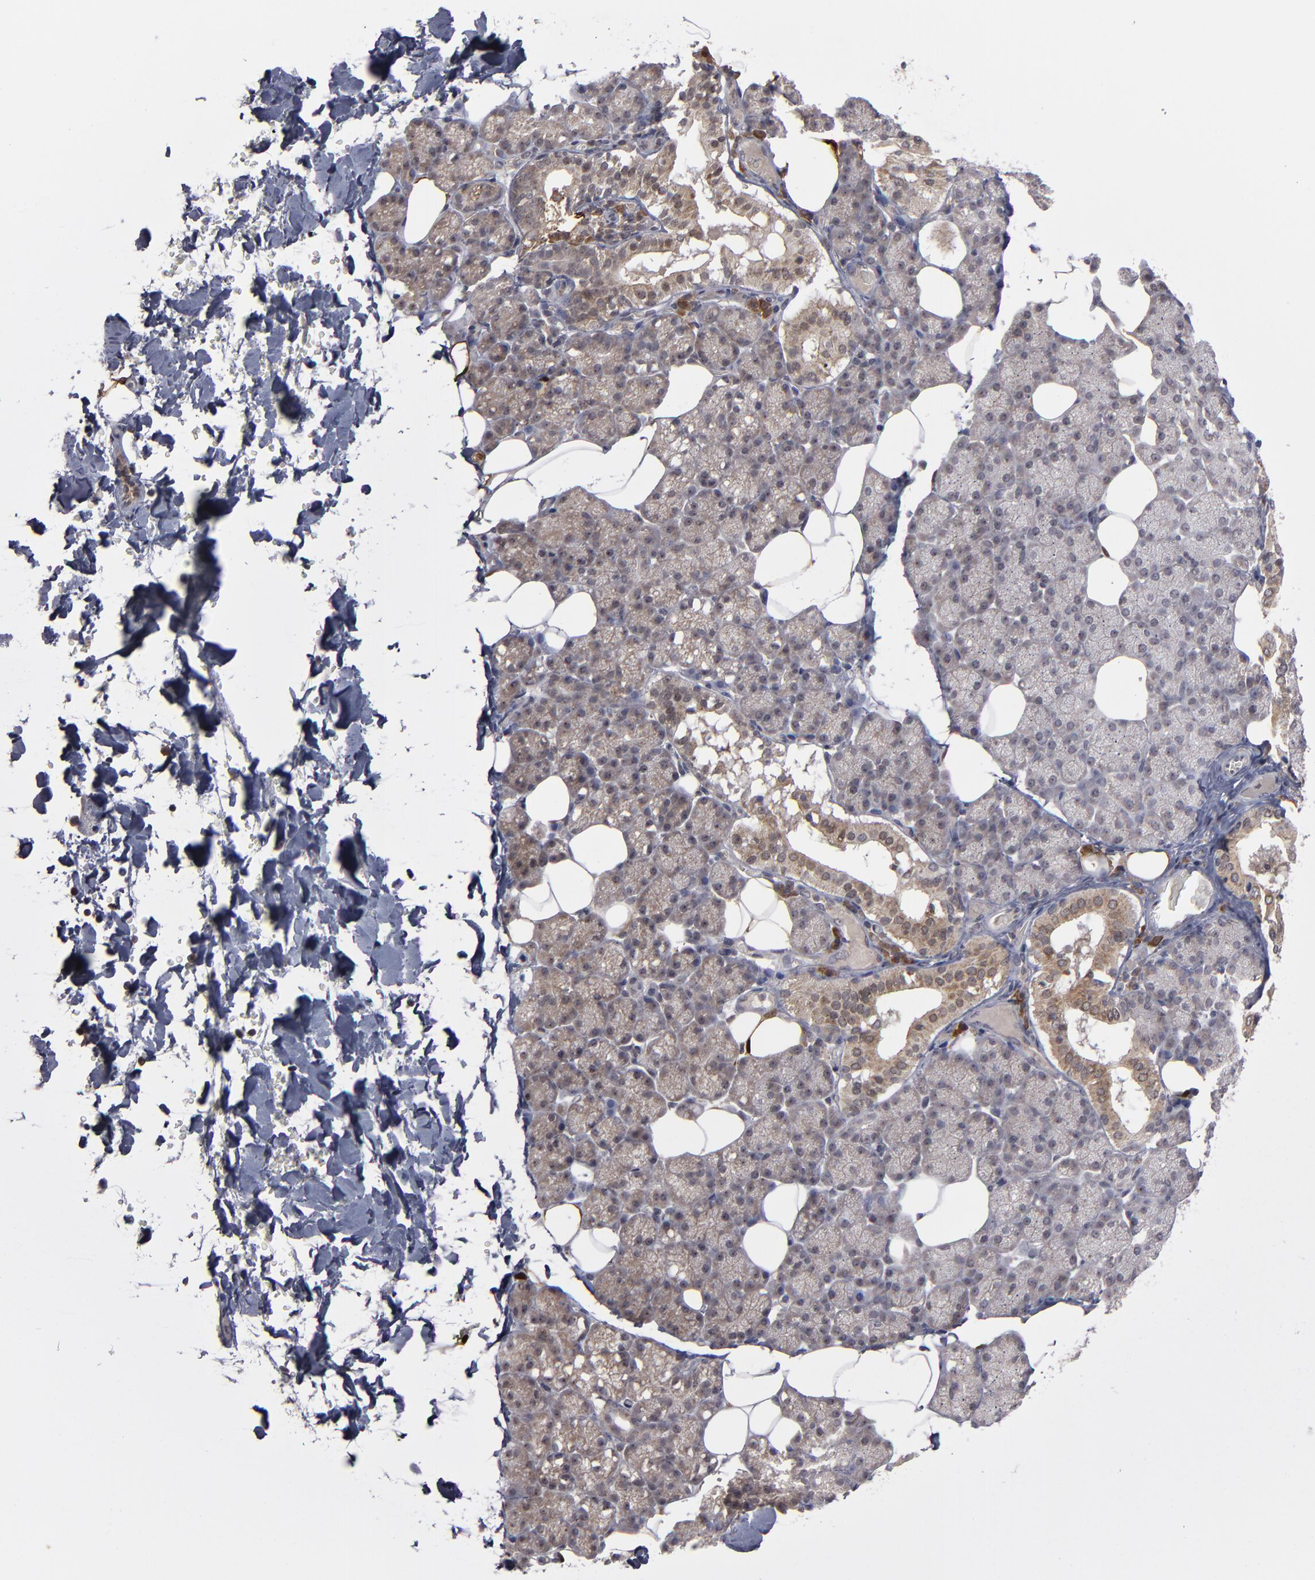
{"staining": {"intensity": "weak", "quantity": "25%-75%", "location": "cytoplasmic/membranous"}, "tissue": "salivary gland", "cell_type": "Glandular cells", "image_type": "normal", "snomed": [{"axis": "morphology", "description": "Normal tissue, NOS"}, {"axis": "topography", "description": "Lymph node"}, {"axis": "topography", "description": "Salivary gland"}], "caption": "The photomicrograph shows a brown stain indicating the presence of a protein in the cytoplasmic/membranous of glandular cells in salivary gland. (IHC, brightfield microscopy, high magnification).", "gene": "GLCCI1", "patient": {"sex": "male", "age": 8}}